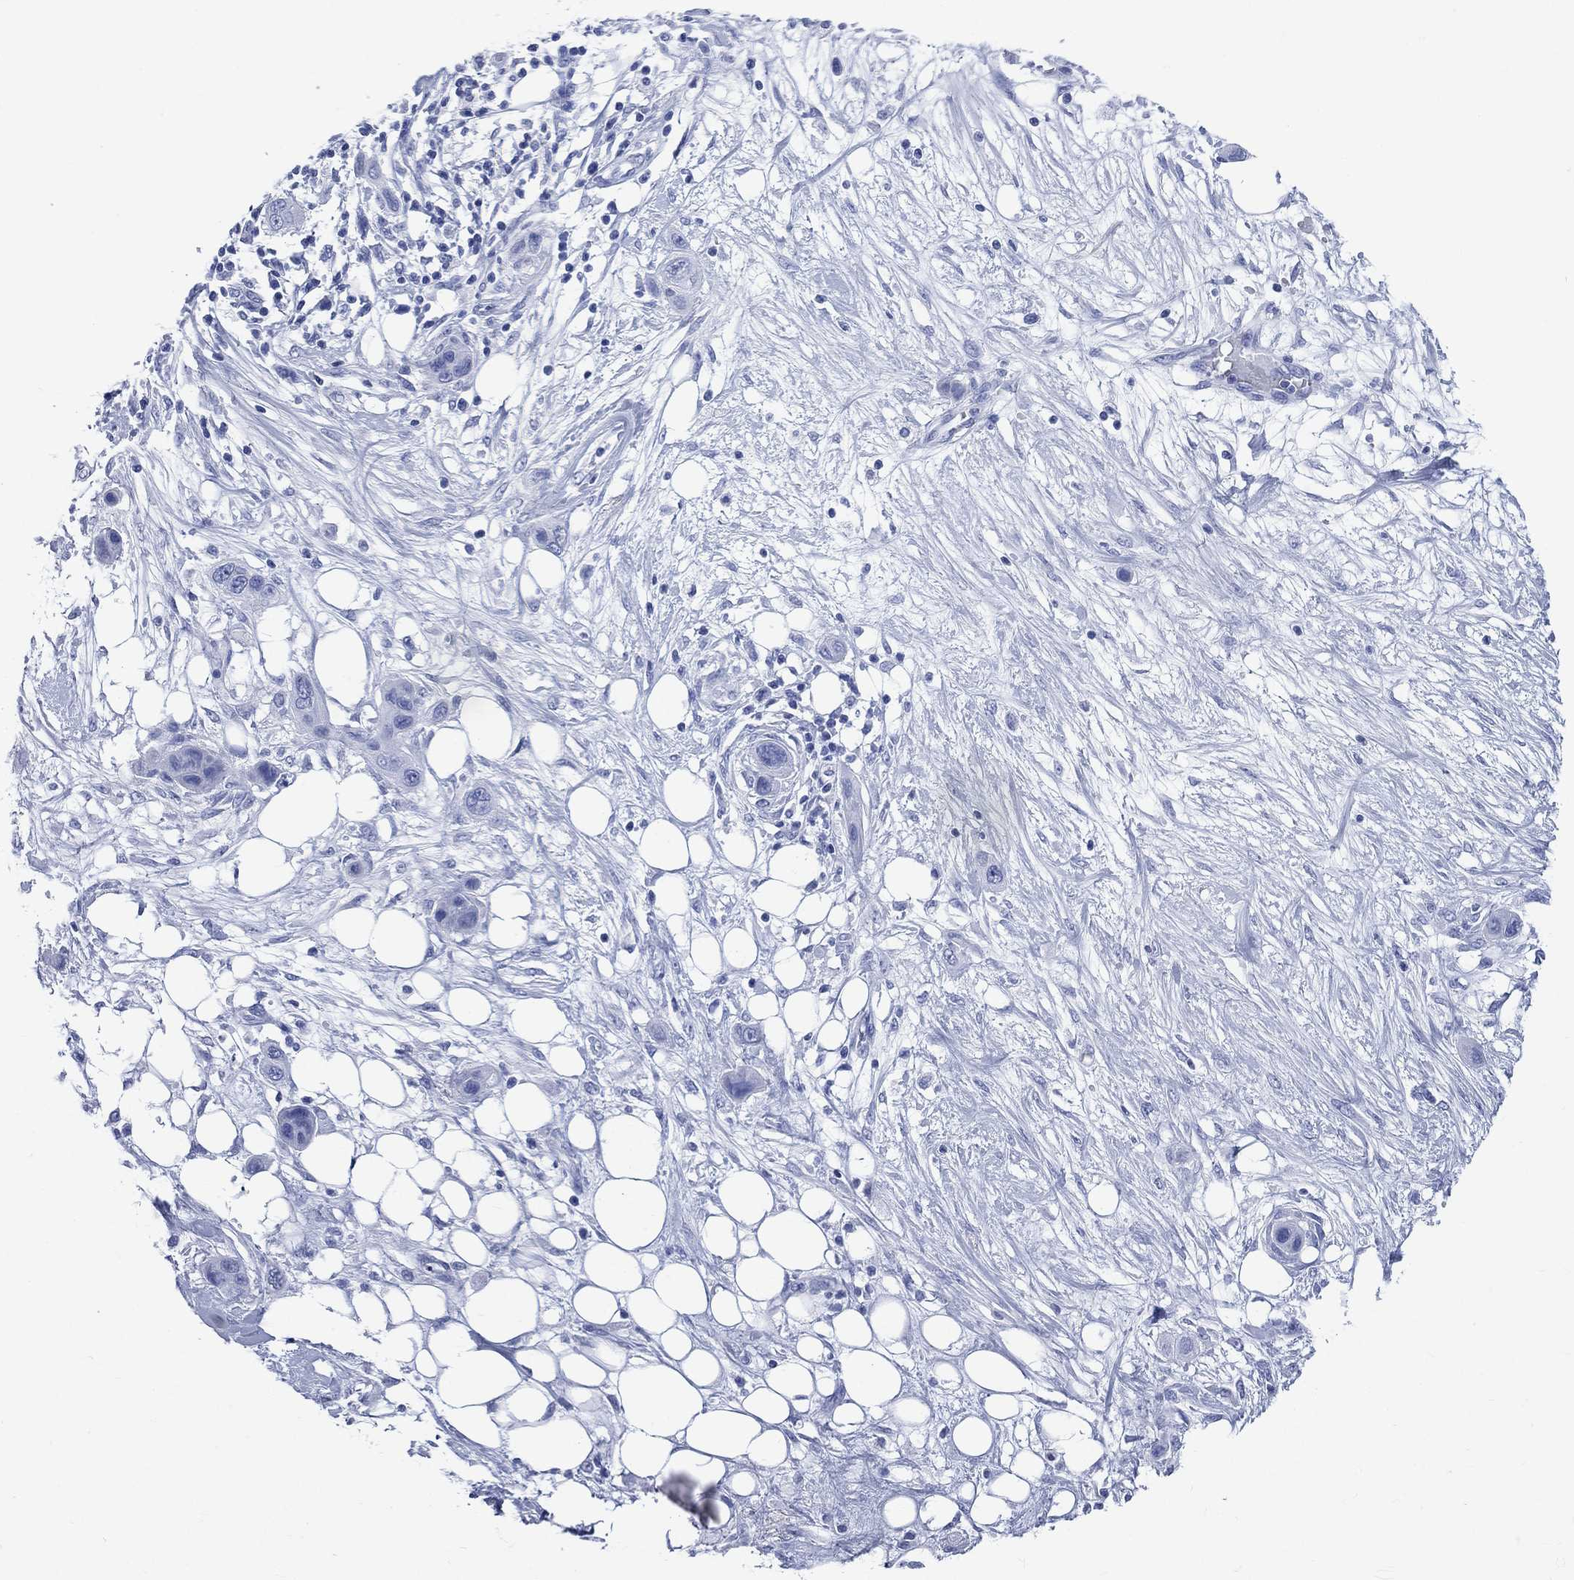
{"staining": {"intensity": "negative", "quantity": "none", "location": "none"}, "tissue": "skin cancer", "cell_type": "Tumor cells", "image_type": "cancer", "snomed": [{"axis": "morphology", "description": "Squamous cell carcinoma, NOS"}, {"axis": "topography", "description": "Skin"}], "caption": "The immunohistochemistry (IHC) micrograph has no significant positivity in tumor cells of squamous cell carcinoma (skin) tissue.", "gene": "SYP", "patient": {"sex": "male", "age": 79}}